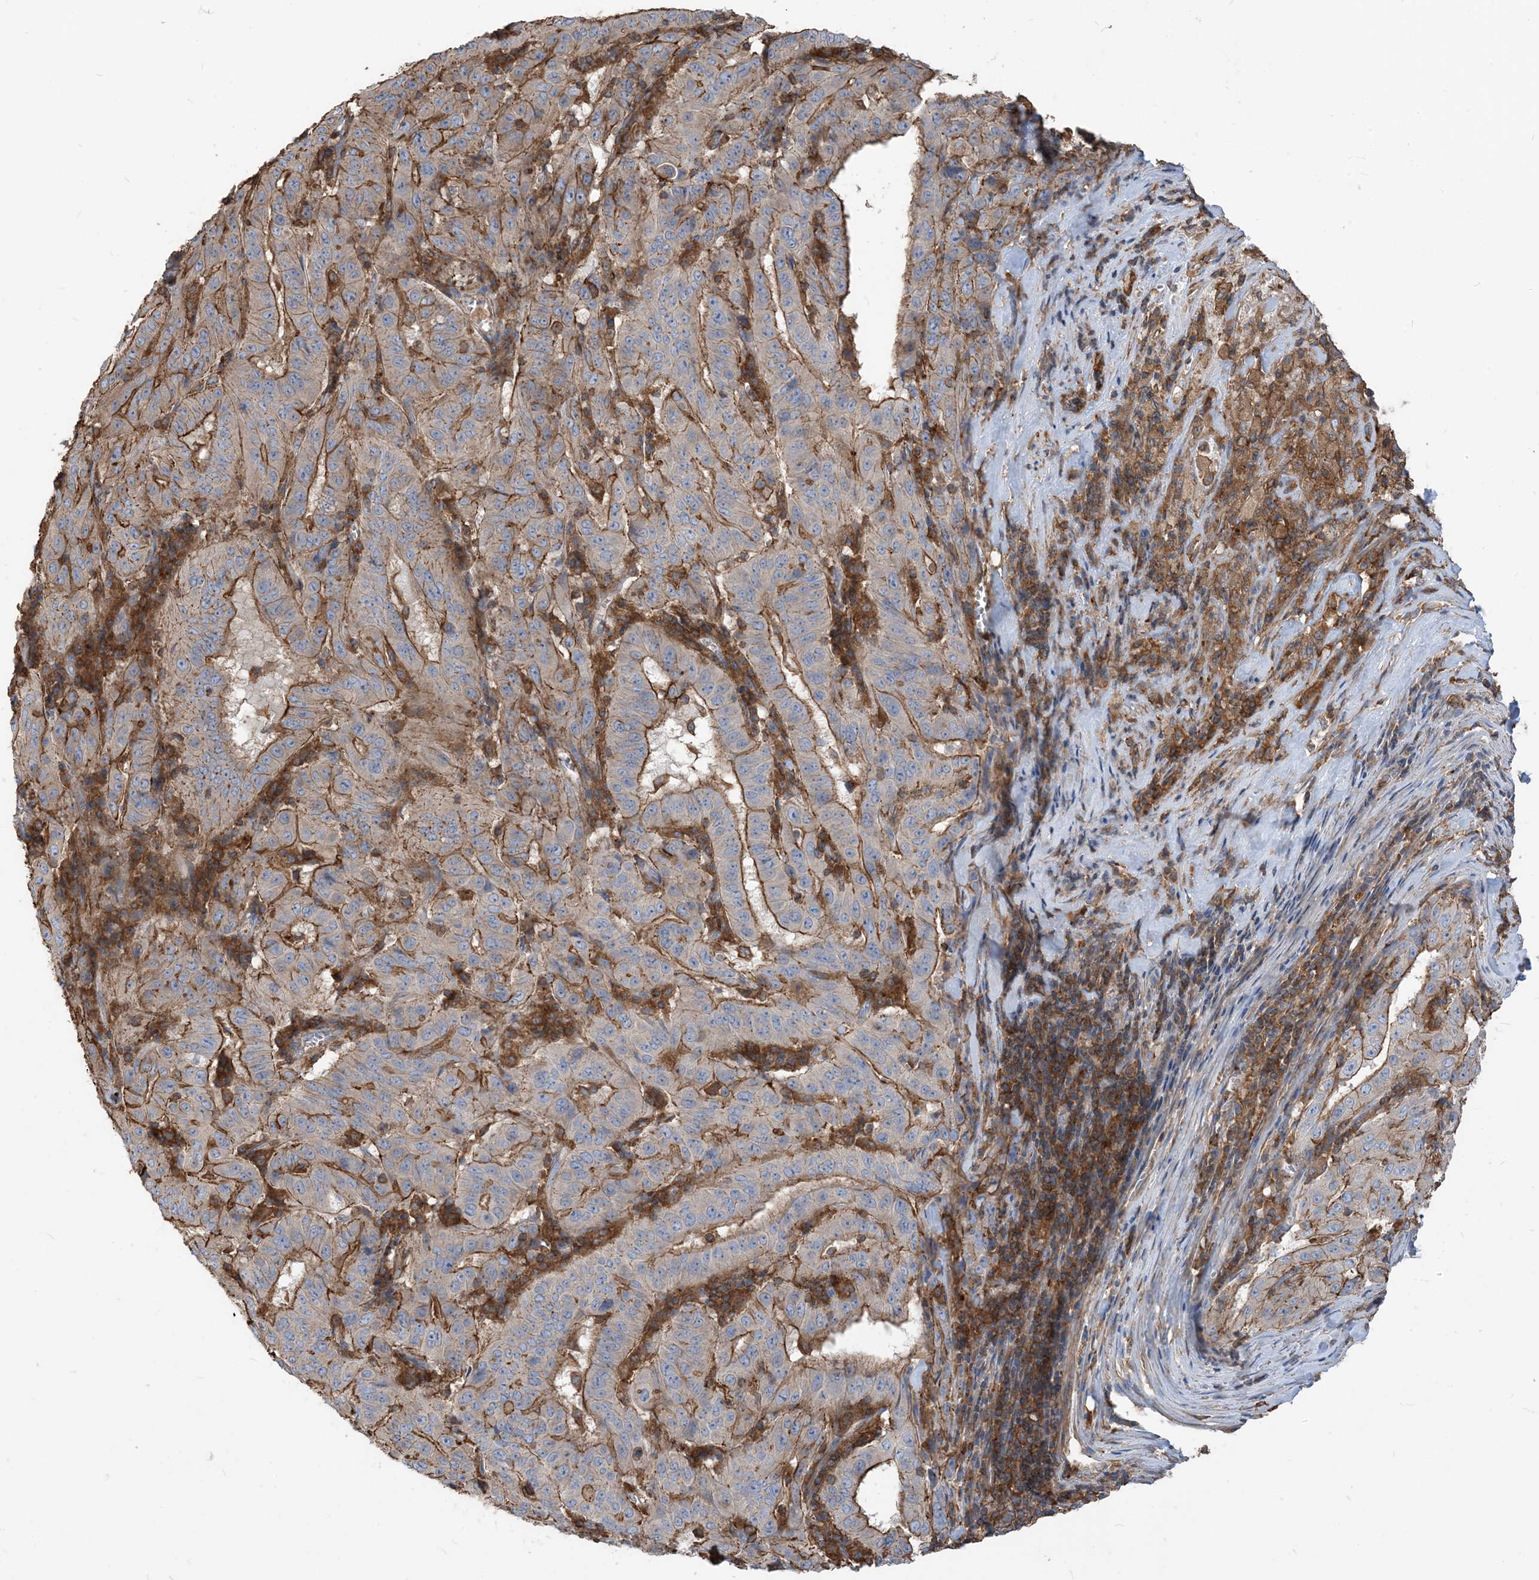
{"staining": {"intensity": "moderate", "quantity": "<25%", "location": "cytoplasmic/membranous"}, "tissue": "pancreatic cancer", "cell_type": "Tumor cells", "image_type": "cancer", "snomed": [{"axis": "morphology", "description": "Adenocarcinoma, NOS"}, {"axis": "topography", "description": "Pancreas"}], "caption": "Protein expression analysis of human pancreatic cancer (adenocarcinoma) reveals moderate cytoplasmic/membranous expression in about <25% of tumor cells.", "gene": "PARVG", "patient": {"sex": "male", "age": 63}}